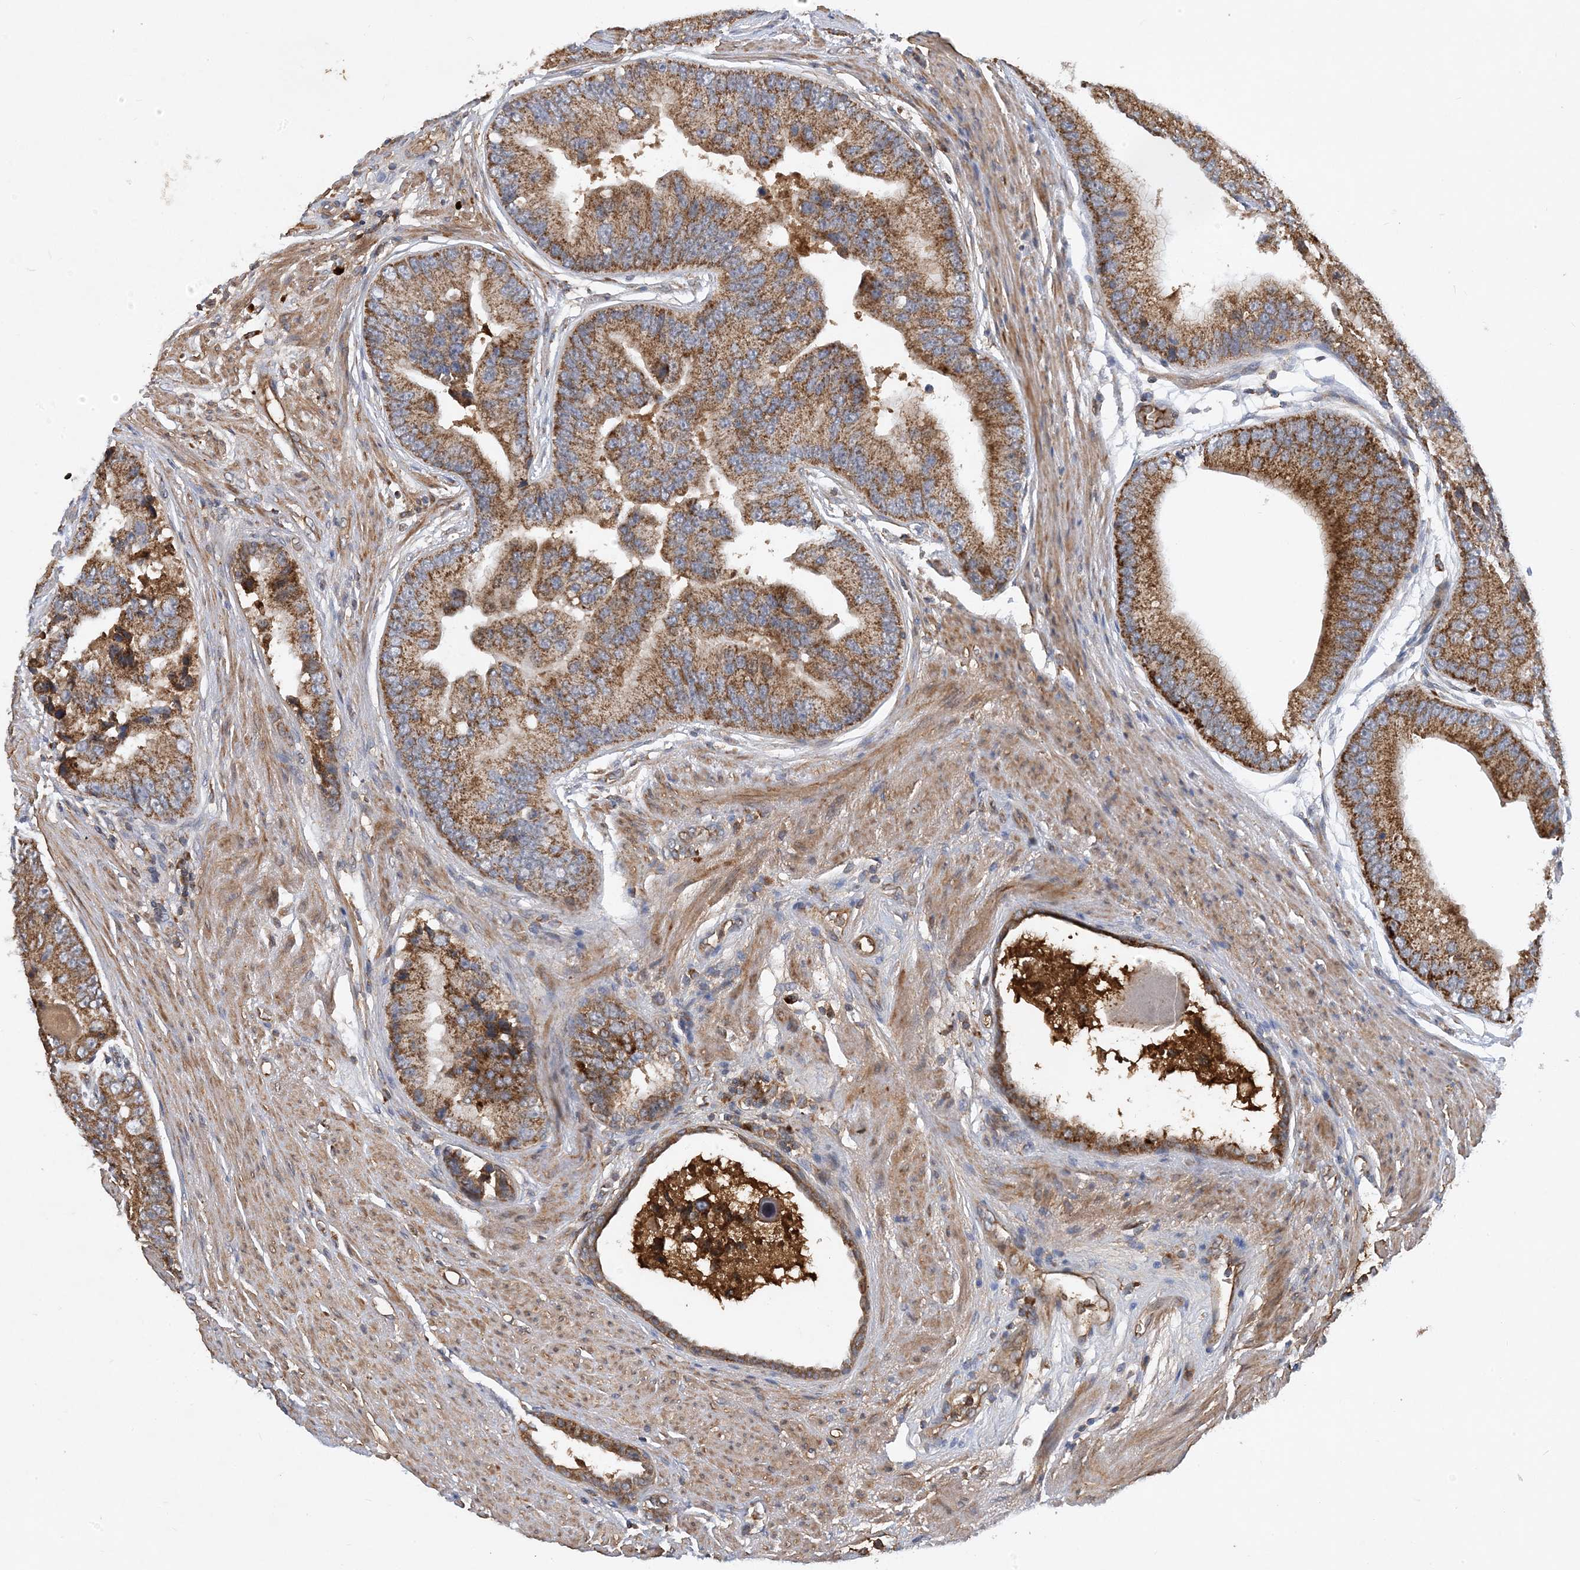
{"staining": {"intensity": "strong", "quantity": "25%-75%", "location": "cytoplasmic/membranous"}, "tissue": "prostate cancer", "cell_type": "Tumor cells", "image_type": "cancer", "snomed": [{"axis": "morphology", "description": "Adenocarcinoma, High grade"}, {"axis": "topography", "description": "Prostate"}], "caption": "Immunohistochemical staining of prostate cancer shows high levels of strong cytoplasmic/membranous staining in about 25%-75% of tumor cells.", "gene": "STK19", "patient": {"sex": "male", "age": 70}}